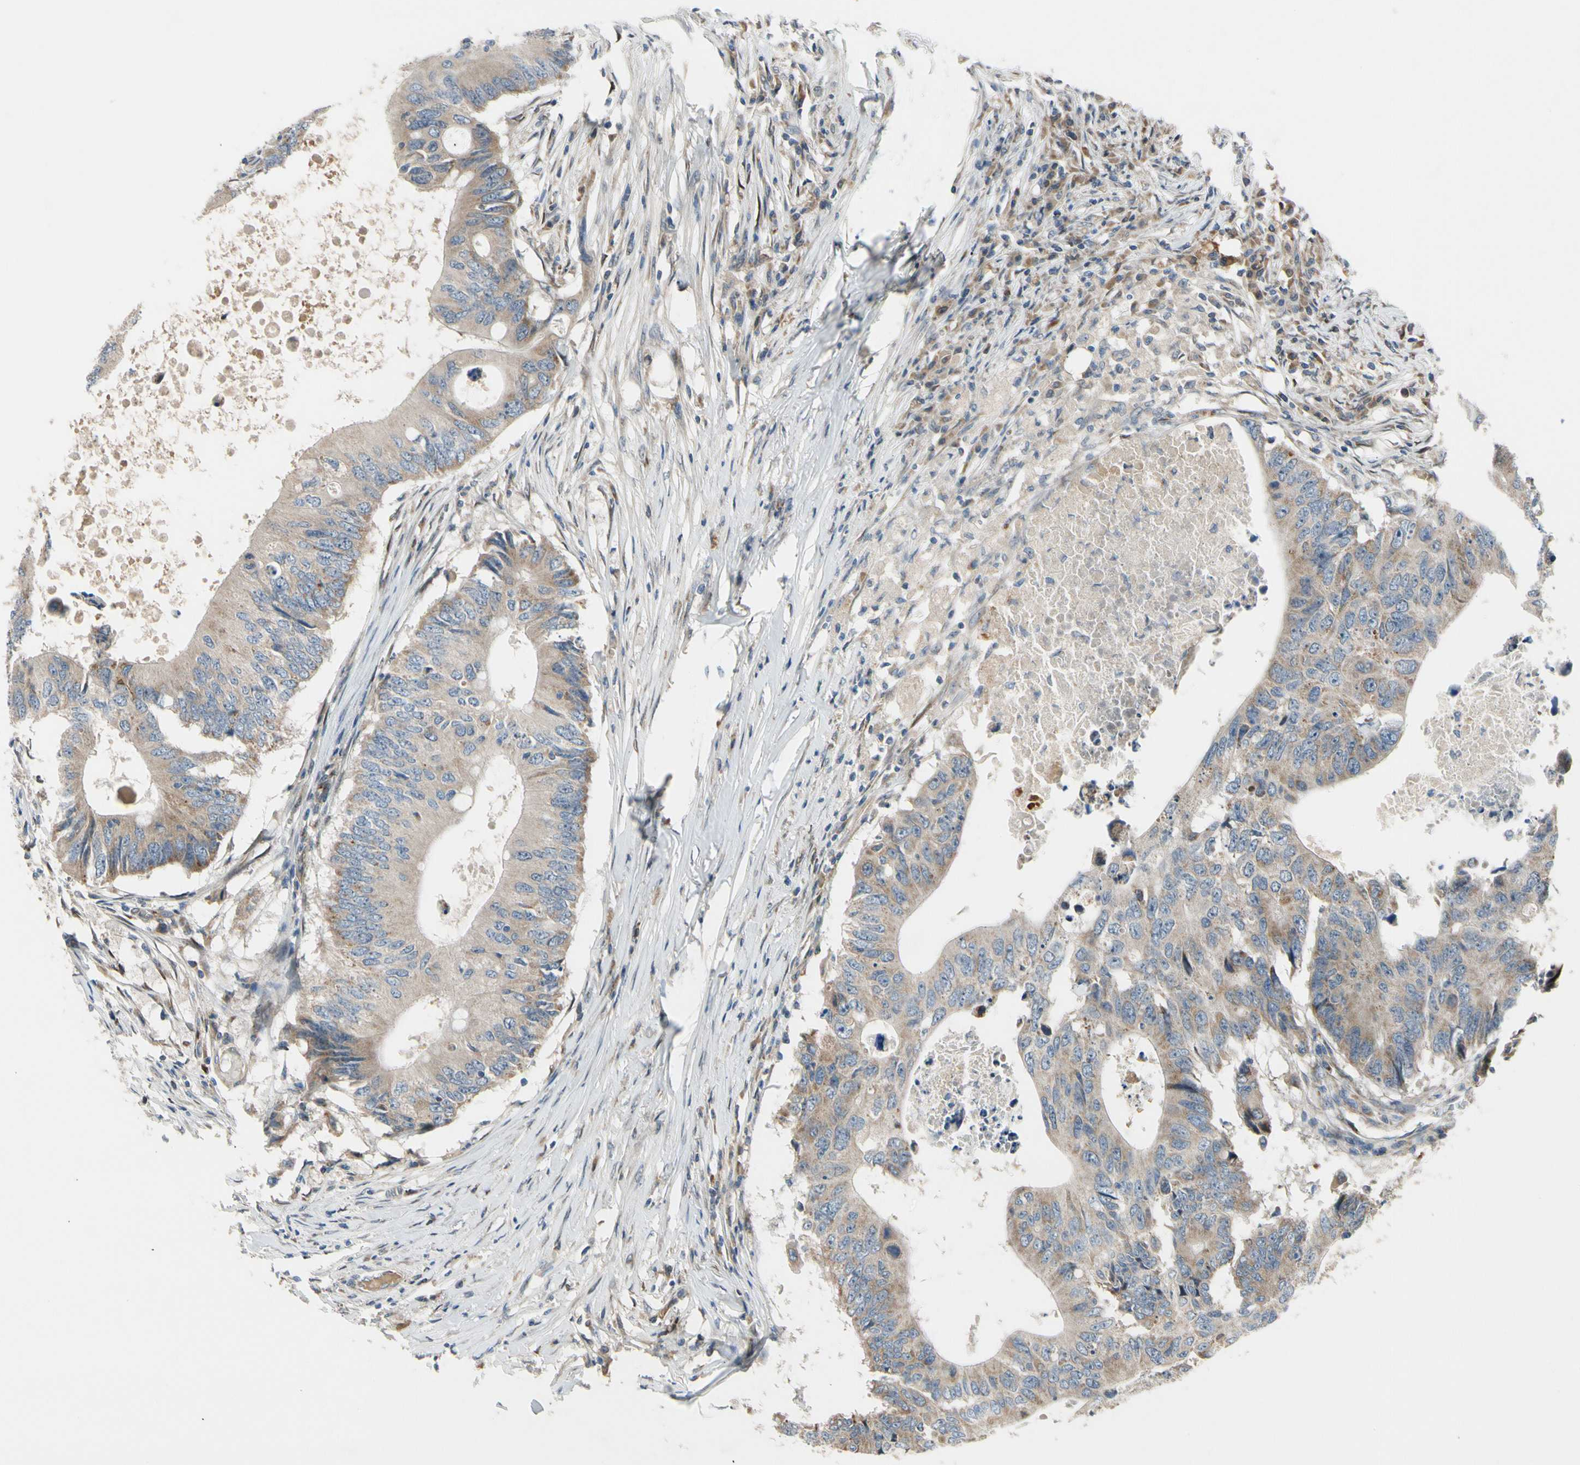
{"staining": {"intensity": "weak", "quantity": ">75%", "location": "cytoplasmic/membranous"}, "tissue": "colorectal cancer", "cell_type": "Tumor cells", "image_type": "cancer", "snomed": [{"axis": "morphology", "description": "Adenocarcinoma, NOS"}, {"axis": "topography", "description": "Colon"}], "caption": "This is an image of immunohistochemistry (IHC) staining of colorectal cancer, which shows weak expression in the cytoplasmic/membranous of tumor cells.", "gene": "NPHP3", "patient": {"sex": "male", "age": 71}}